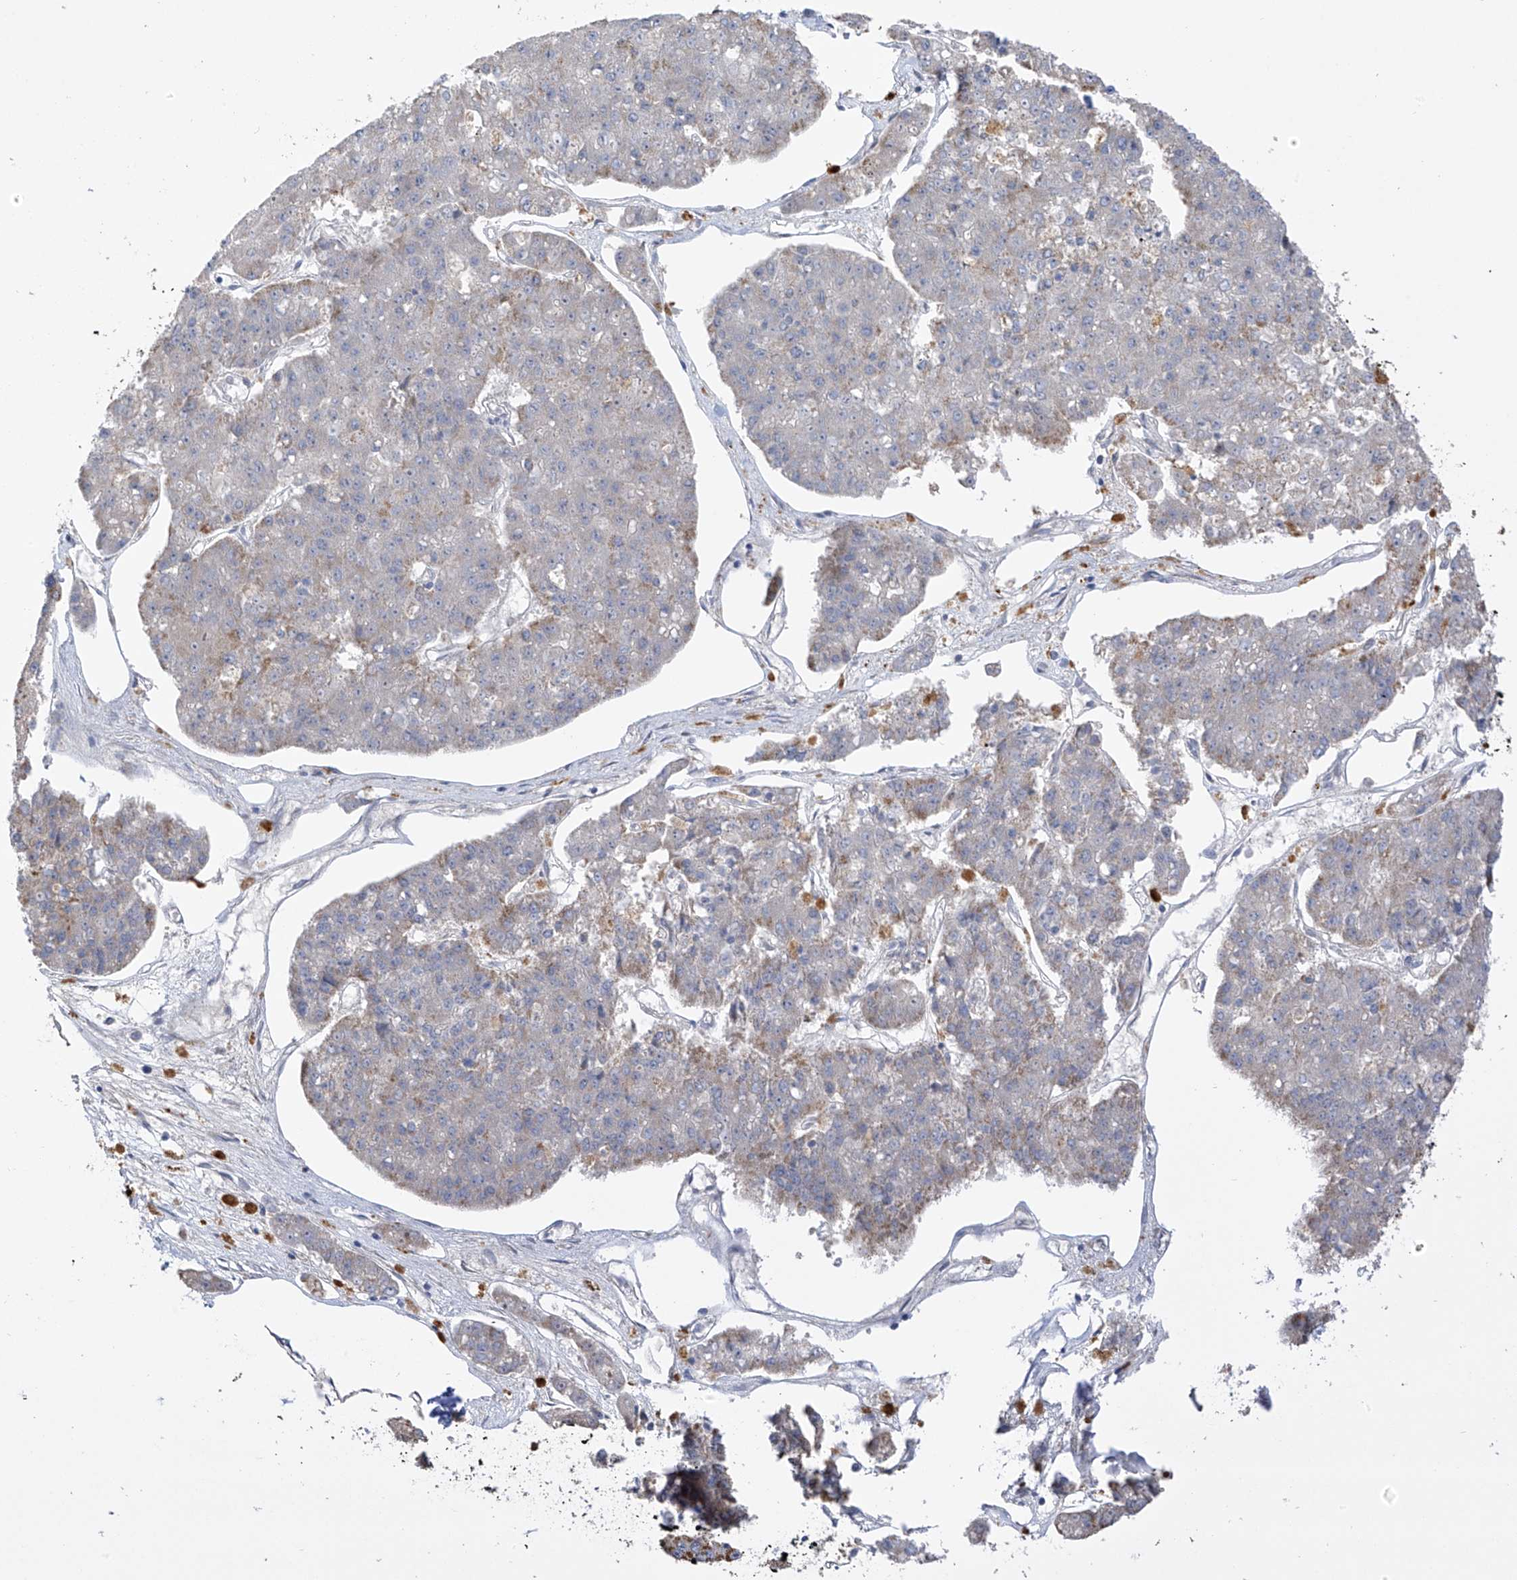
{"staining": {"intensity": "negative", "quantity": "none", "location": "none"}, "tissue": "pancreatic cancer", "cell_type": "Tumor cells", "image_type": "cancer", "snomed": [{"axis": "morphology", "description": "Adenocarcinoma, NOS"}, {"axis": "topography", "description": "Pancreas"}], "caption": "Immunohistochemical staining of human pancreatic adenocarcinoma exhibits no significant expression in tumor cells.", "gene": "ZNF641", "patient": {"sex": "male", "age": 50}}